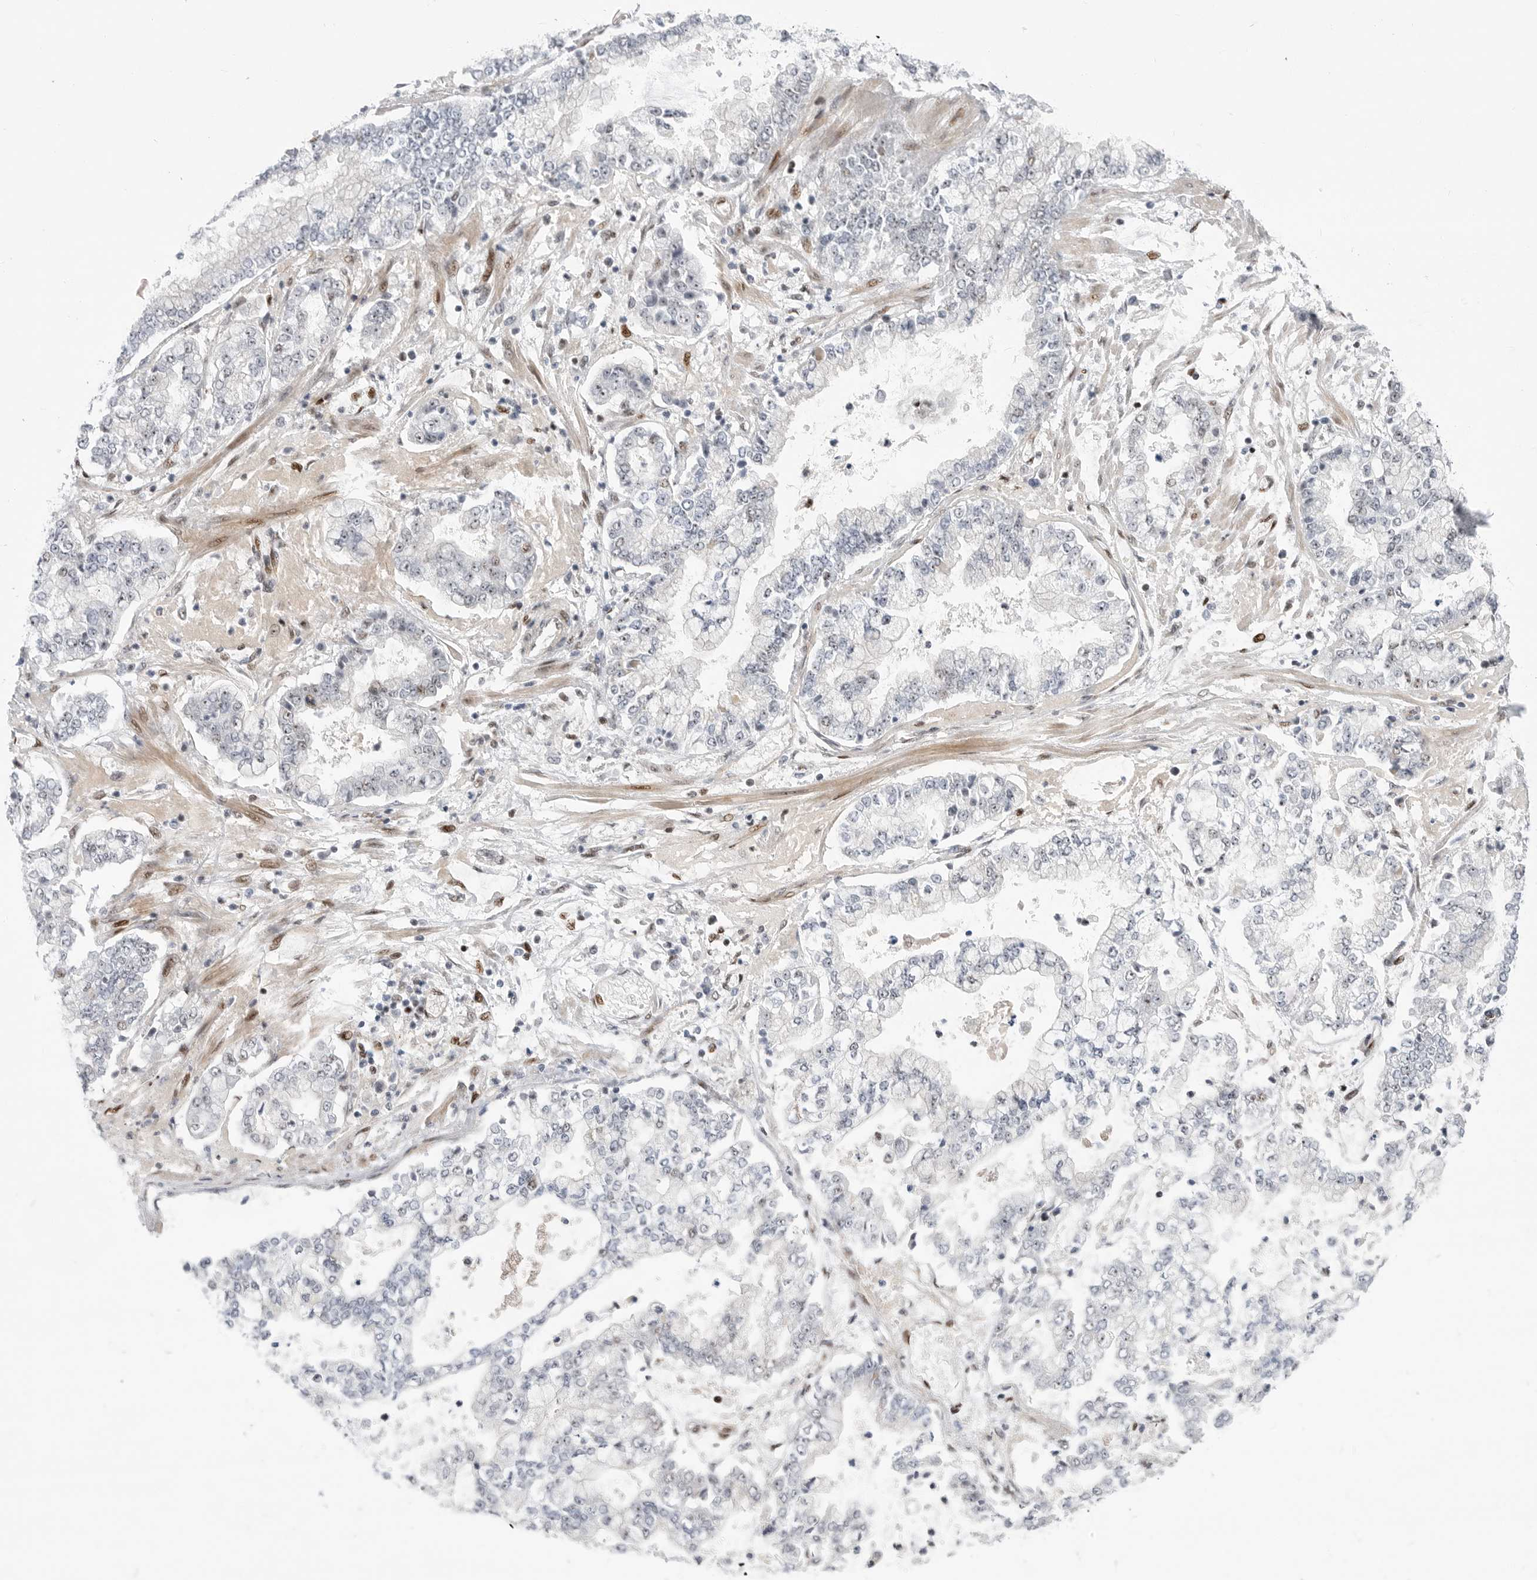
{"staining": {"intensity": "negative", "quantity": "none", "location": "none"}, "tissue": "stomach cancer", "cell_type": "Tumor cells", "image_type": "cancer", "snomed": [{"axis": "morphology", "description": "Adenocarcinoma, NOS"}, {"axis": "topography", "description": "Stomach"}], "caption": "Image shows no protein positivity in tumor cells of stomach cancer (adenocarcinoma) tissue.", "gene": "GPATCH2", "patient": {"sex": "male", "age": 76}}